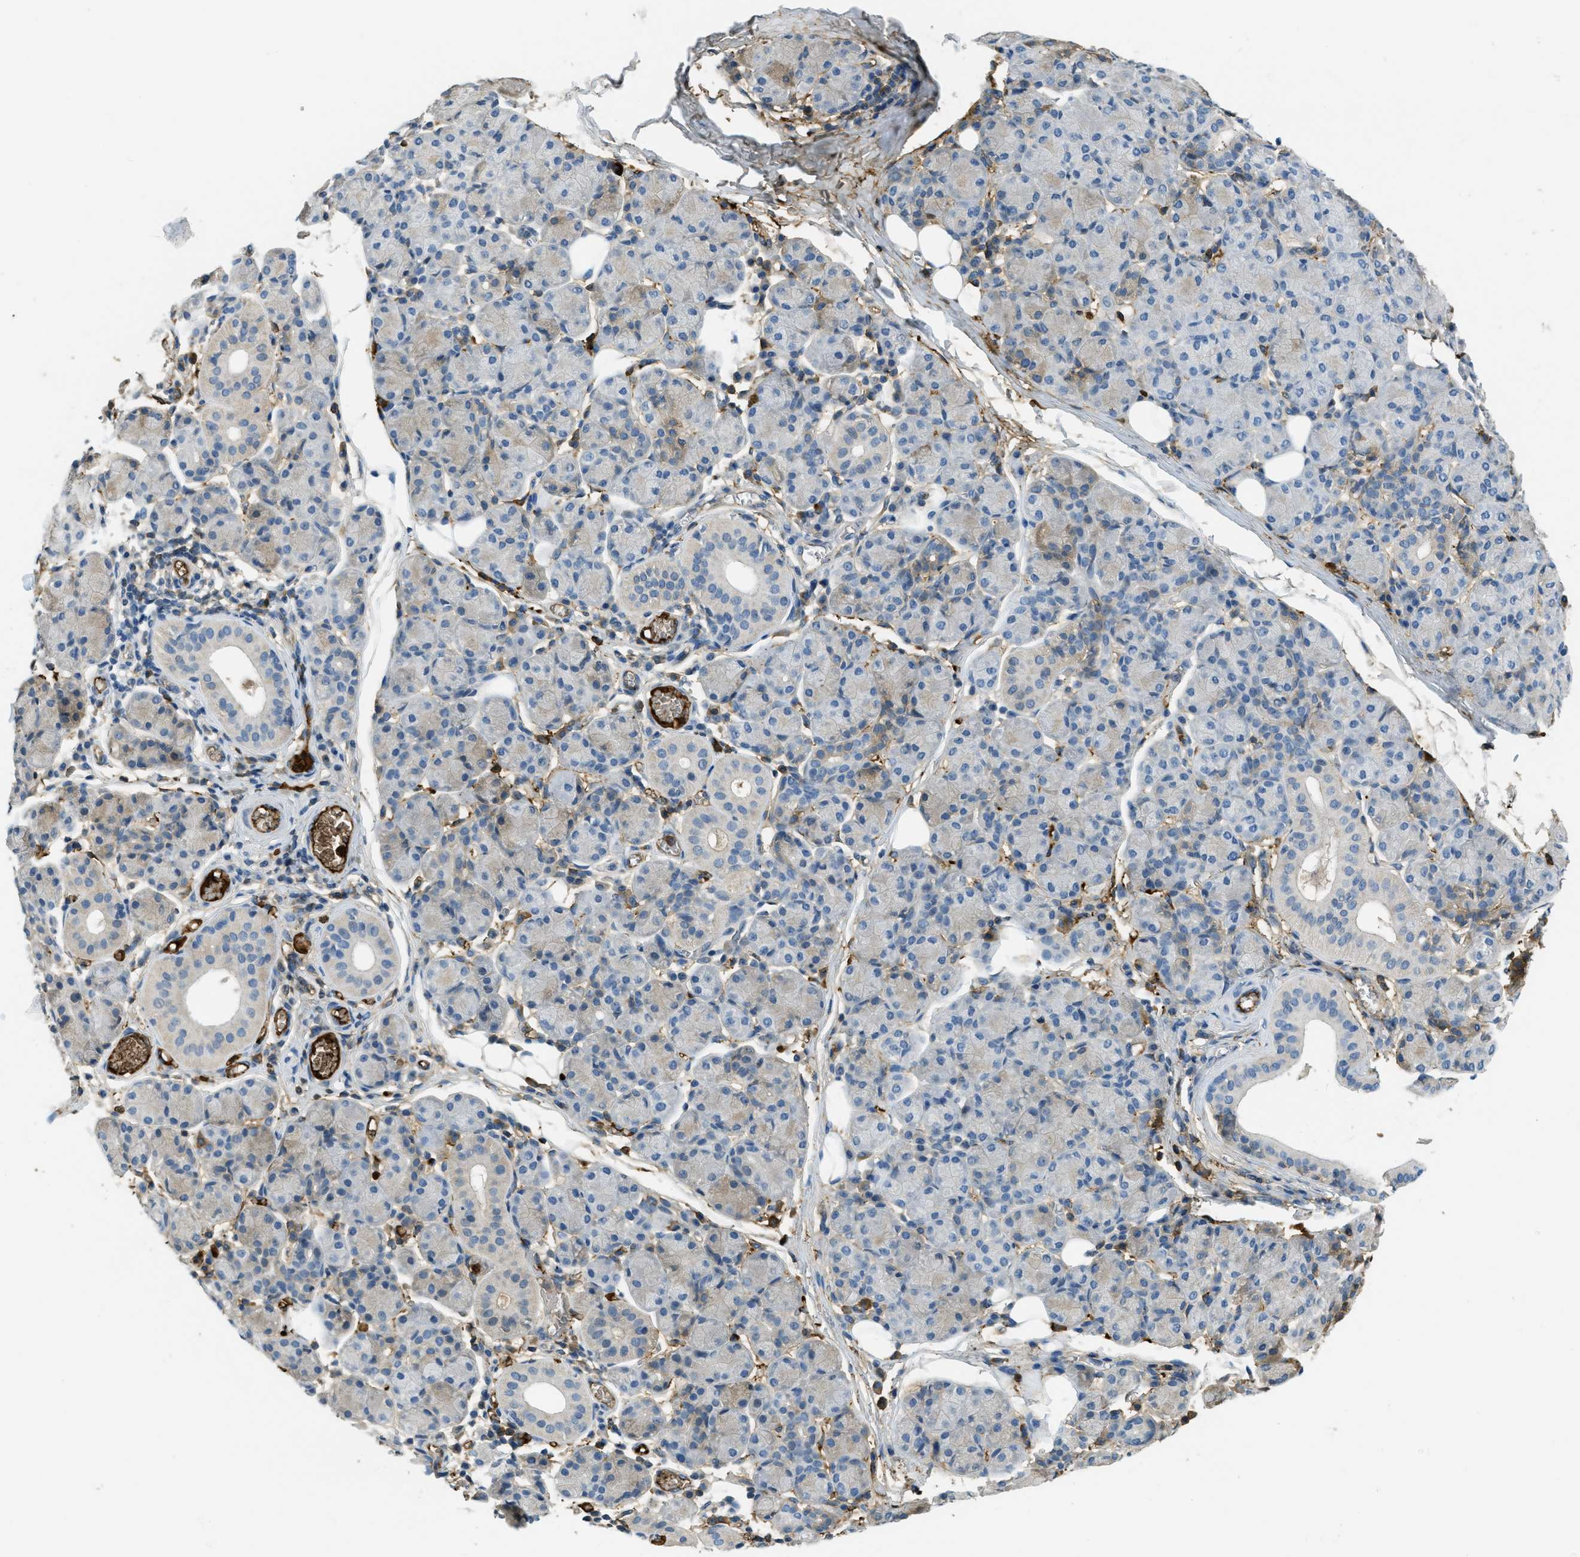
{"staining": {"intensity": "moderate", "quantity": "<25%", "location": "cytoplasmic/membranous"}, "tissue": "salivary gland", "cell_type": "Glandular cells", "image_type": "normal", "snomed": [{"axis": "morphology", "description": "Normal tissue, NOS"}, {"axis": "morphology", "description": "Inflammation, NOS"}, {"axis": "topography", "description": "Lymph node"}, {"axis": "topography", "description": "Salivary gland"}], "caption": "Immunohistochemical staining of normal salivary gland demonstrates moderate cytoplasmic/membranous protein staining in about <25% of glandular cells. (DAB IHC, brown staining for protein, blue staining for nuclei).", "gene": "PRTN3", "patient": {"sex": "male", "age": 3}}